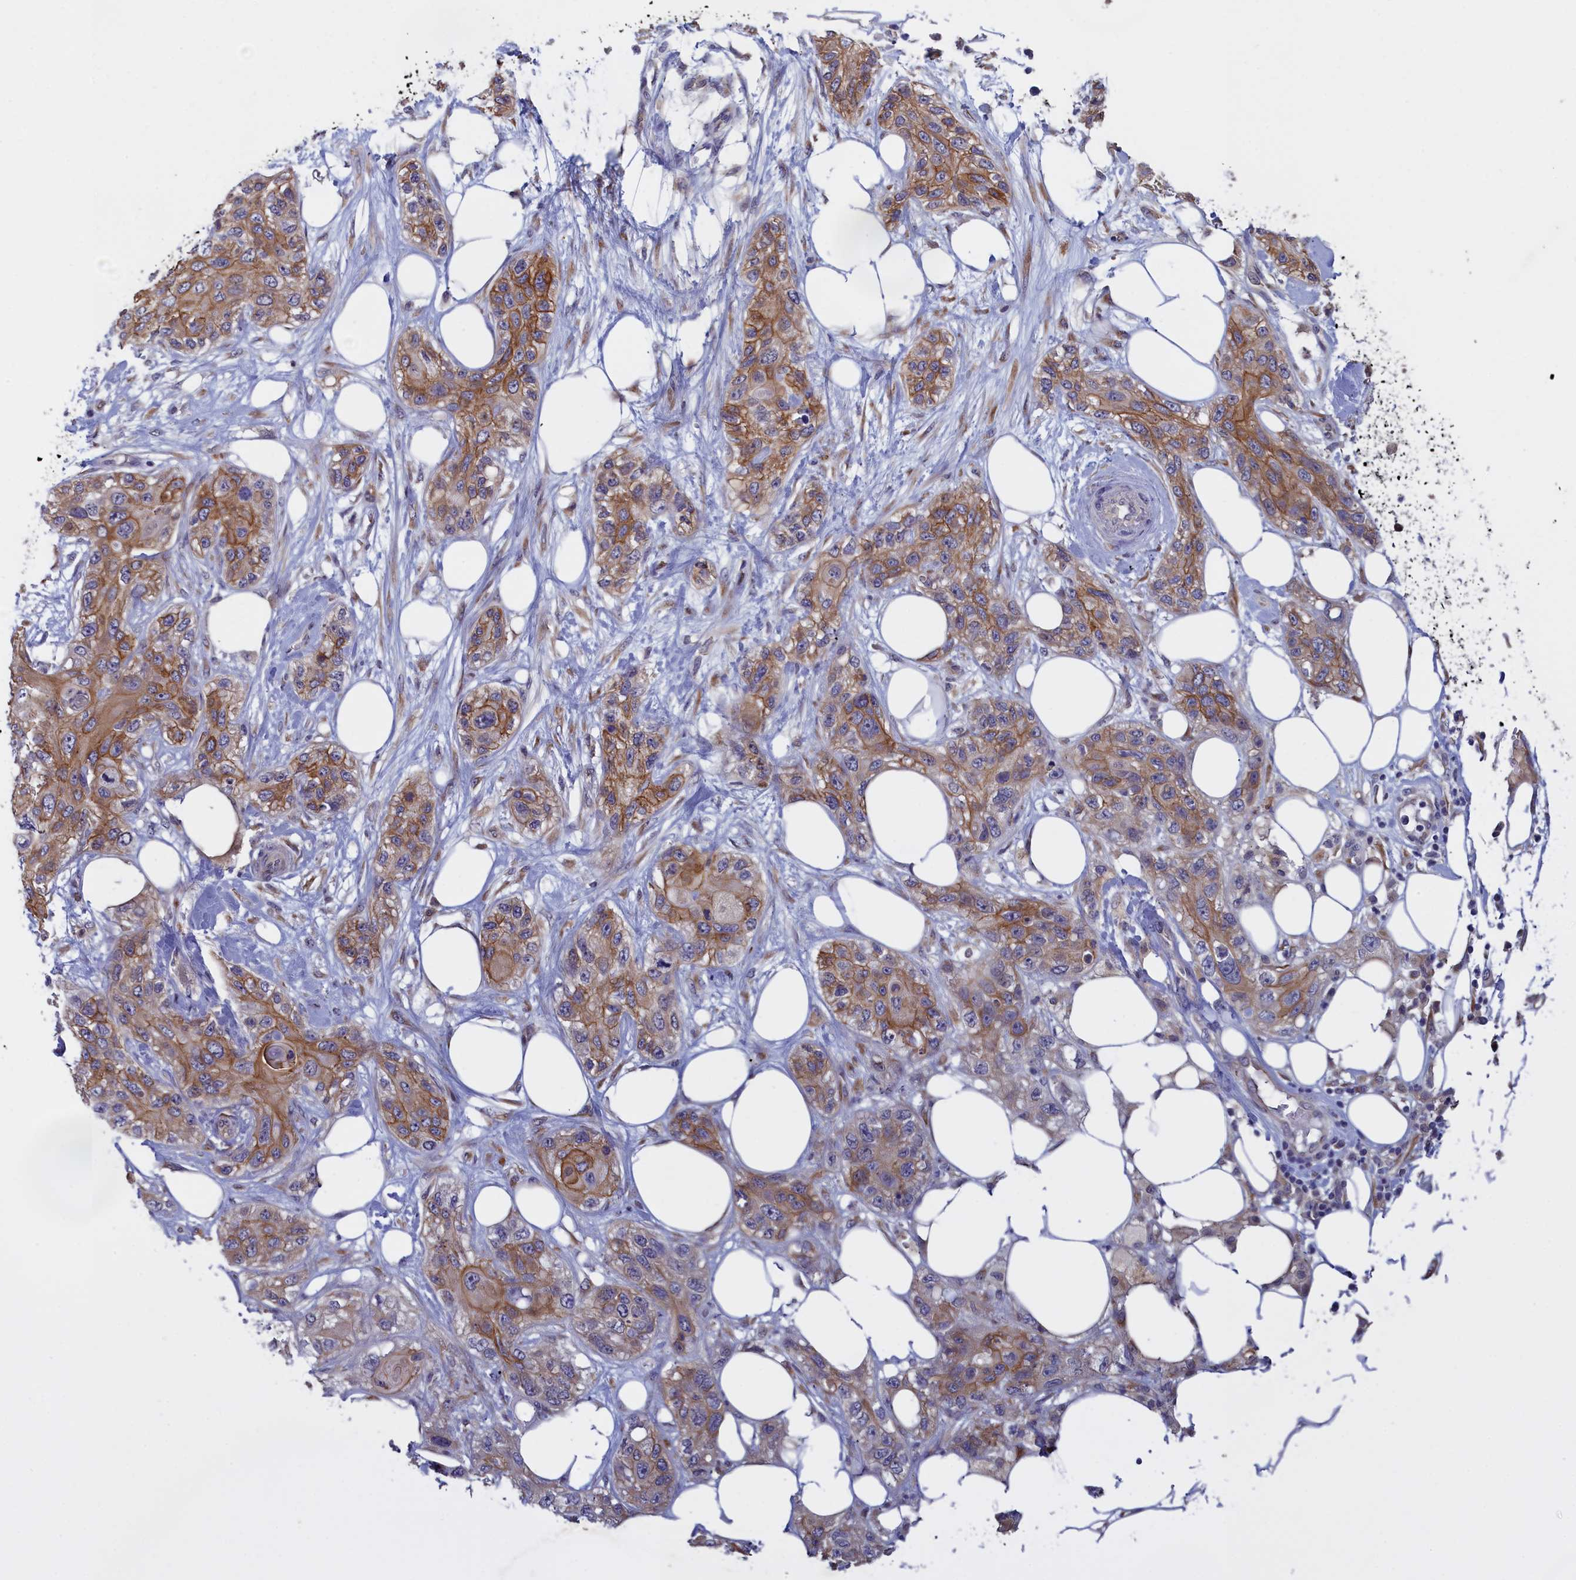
{"staining": {"intensity": "moderate", "quantity": "25%-75%", "location": "cytoplasmic/membranous"}, "tissue": "skin cancer", "cell_type": "Tumor cells", "image_type": "cancer", "snomed": [{"axis": "morphology", "description": "Normal tissue, NOS"}, {"axis": "morphology", "description": "Squamous cell carcinoma, NOS"}, {"axis": "topography", "description": "Skin"}], "caption": "Approximately 25%-75% of tumor cells in skin cancer (squamous cell carcinoma) demonstrate moderate cytoplasmic/membranous protein positivity as visualized by brown immunohistochemical staining.", "gene": "COL19A1", "patient": {"sex": "male", "age": 72}}